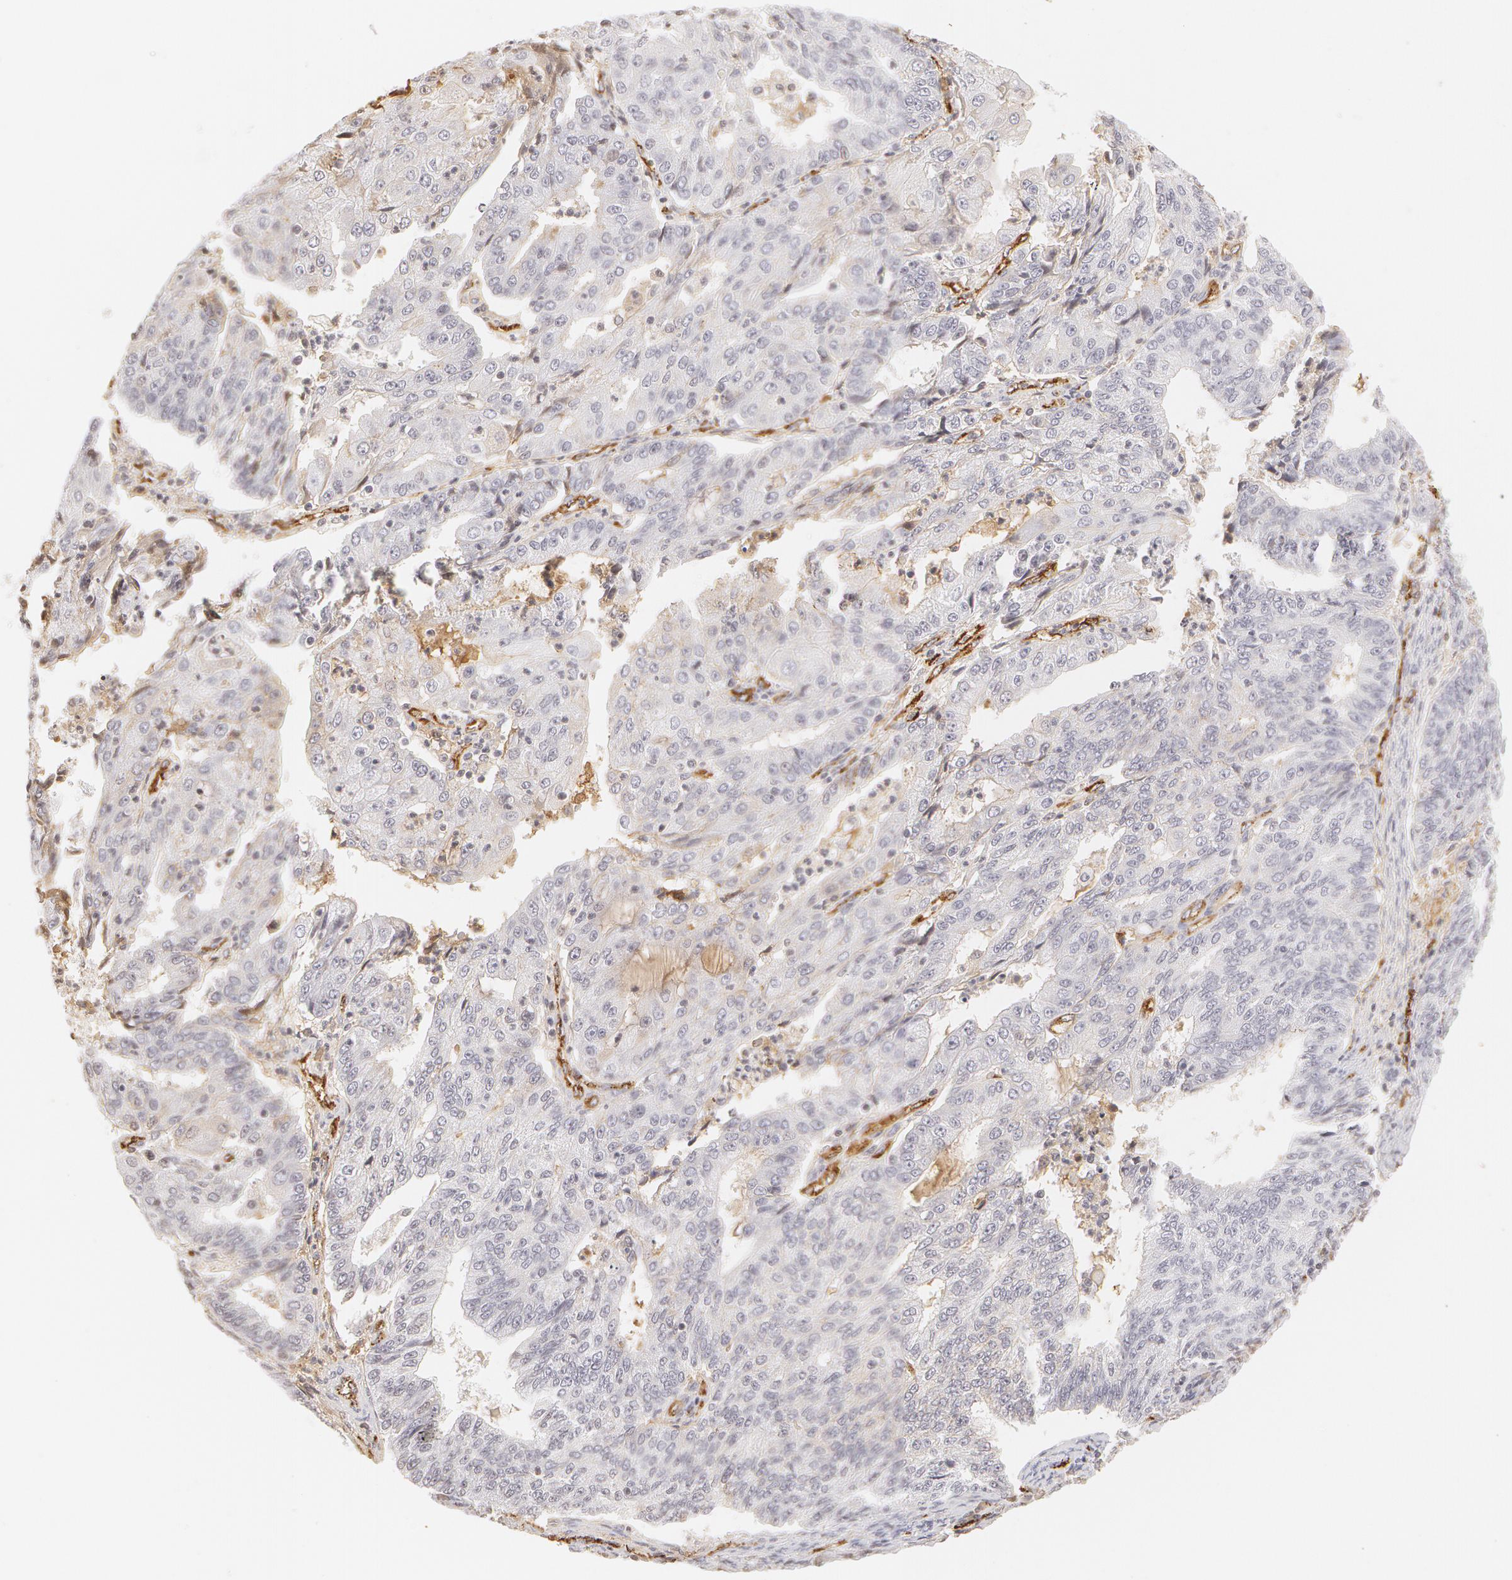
{"staining": {"intensity": "negative", "quantity": "none", "location": "none"}, "tissue": "endometrial cancer", "cell_type": "Tumor cells", "image_type": "cancer", "snomed": [{"axis": "morphology", "description": "Adenocarcinoma, NOS"}, {"axis": "topography", "description": "Endometrium"}], "caption": "The immunohistochemistry (IHC) photomicrograph has no significant expression in tumor cells of endometrial adenocarcinoma tissue.", "gene": "VWF", "patient": {"sex": "female", "age": 56}}